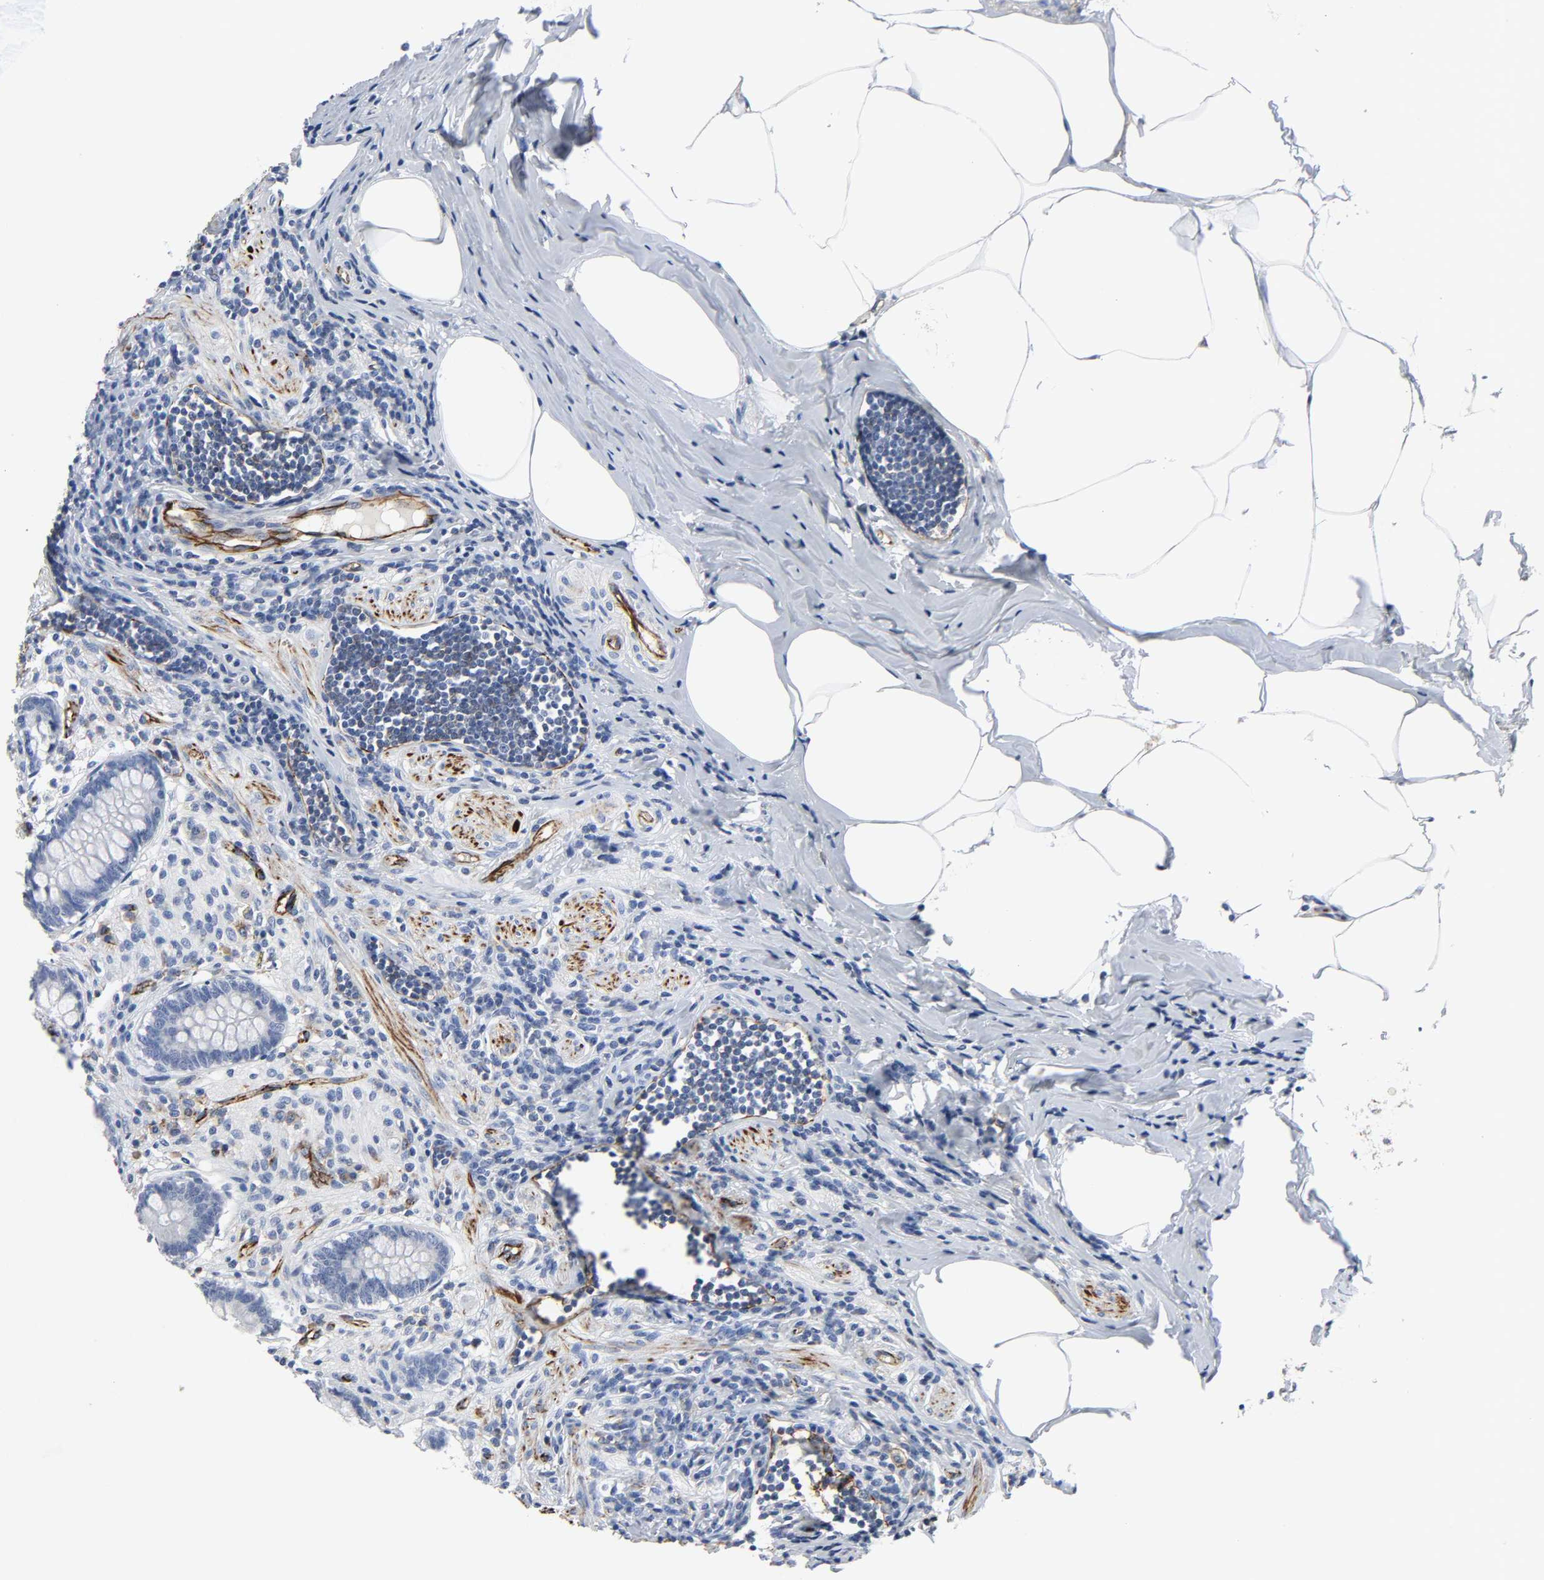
{"staining": {"intensity": "negative", "quantity": "none", "location": "none"}, "tissue": "appendix", "cell_type": "Glandular cells", "image_type": "normal", "snomed": [{"axis": "morphology", "description": "Normal tissue, NOS"}, {"axis": "topography", "description": "Appendix"}], "caption": "Human appendix stained for a protein using immunohistochemistry (IHC) reveals no expression in glandular cells.", "gene": "PECAM1", "patient": {"sex": "female", "age": 50}}